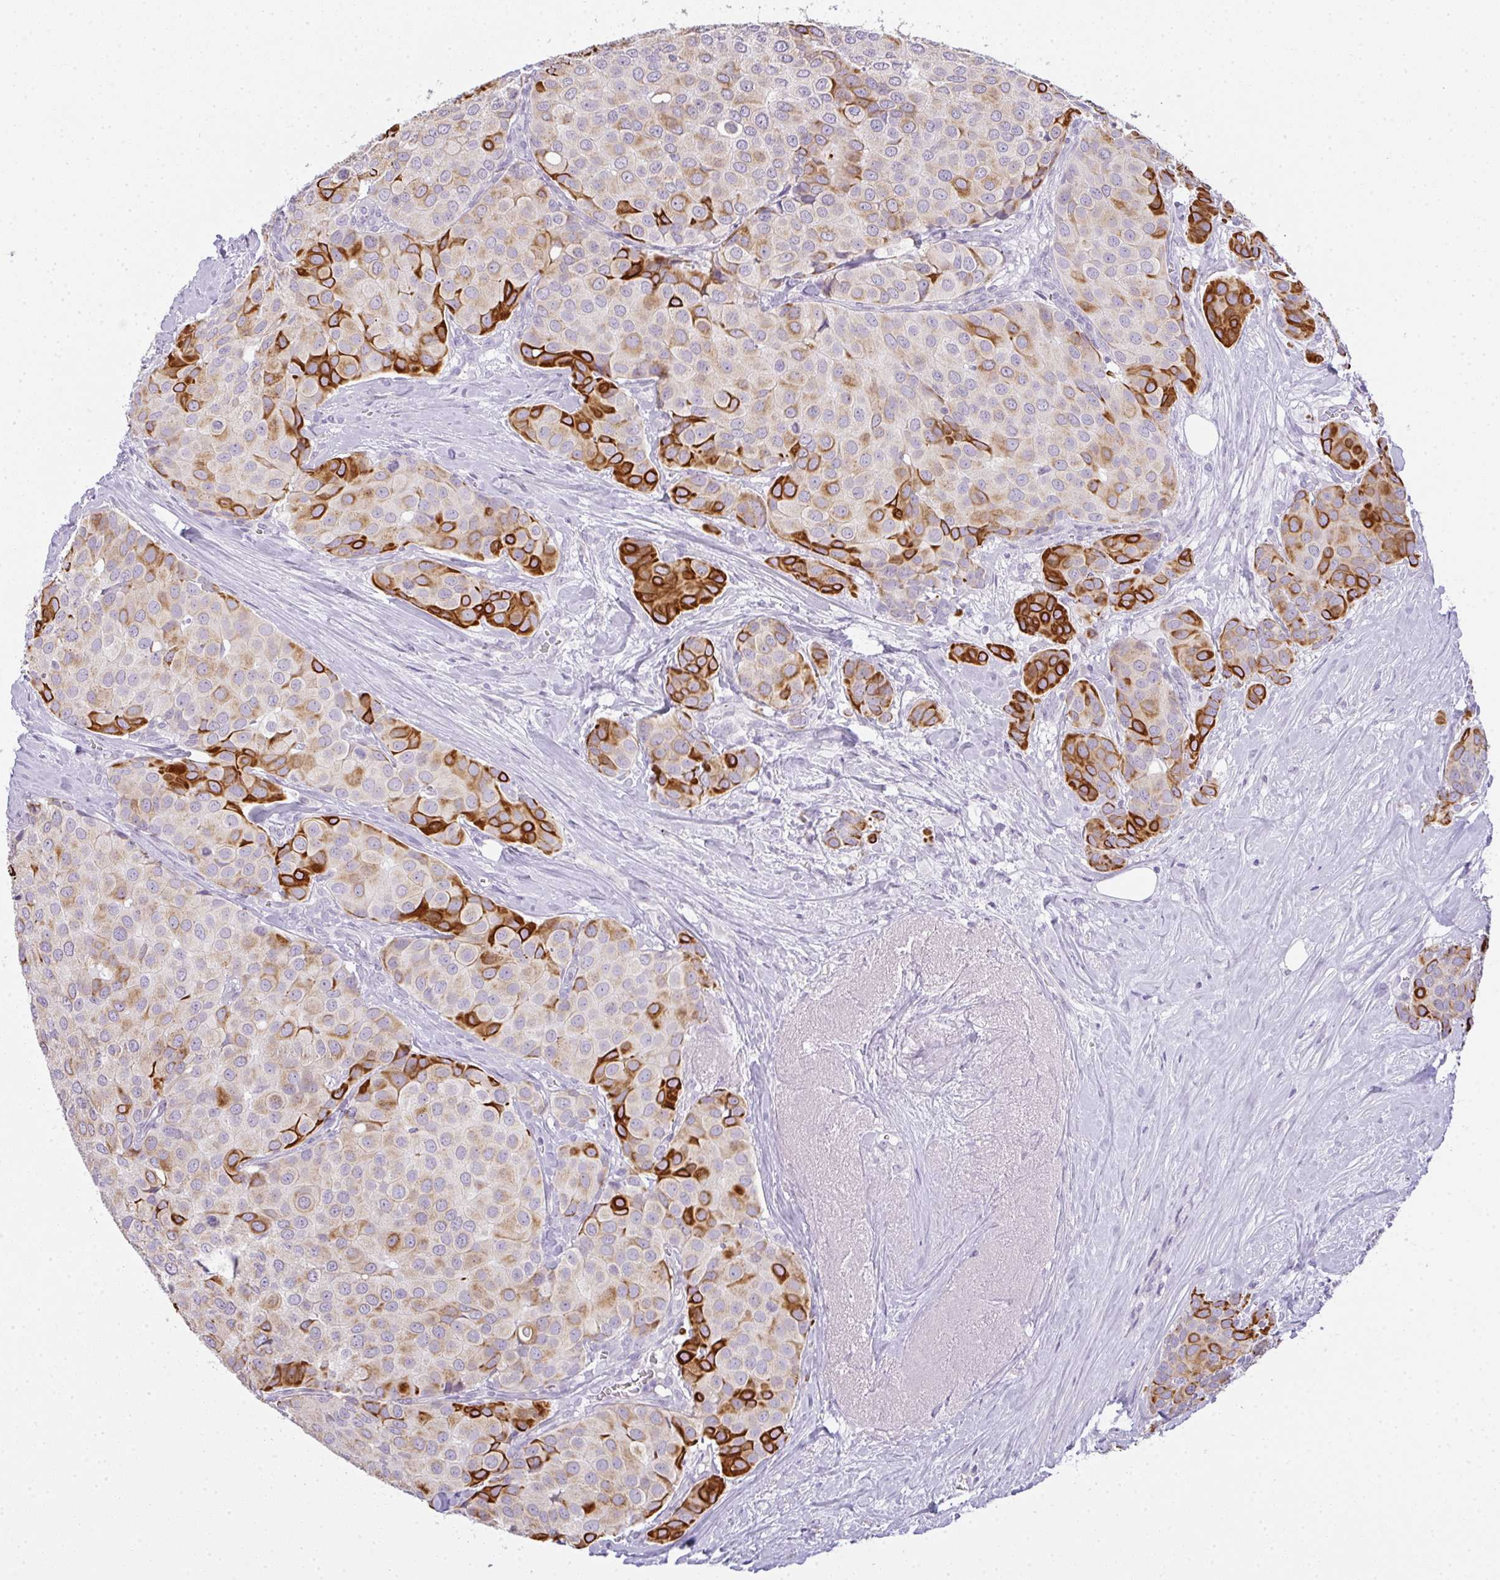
{"staining": {"intensity": "strong", "quantity": "25%-75%", "location": "cytoplasmic/membranous"}, "tissue": "breast cancer", "cell_type": "Tumor cells", "image_type": "cancer", "snomed": [{"axis": "morphology", "description": "Duct carcinoma"}, {"axis": "topography", "description": "Breast"}], "caption": "An image of human breast cancer stained for a protein demonstrates strong cytoplasmic/membranous brown staining in tumor cells. The protein of interest is shown in brown color, while the nuclei are stained blue.", "gene": "SIRPB2", "patient": {"sex": "female", "age": 70}}